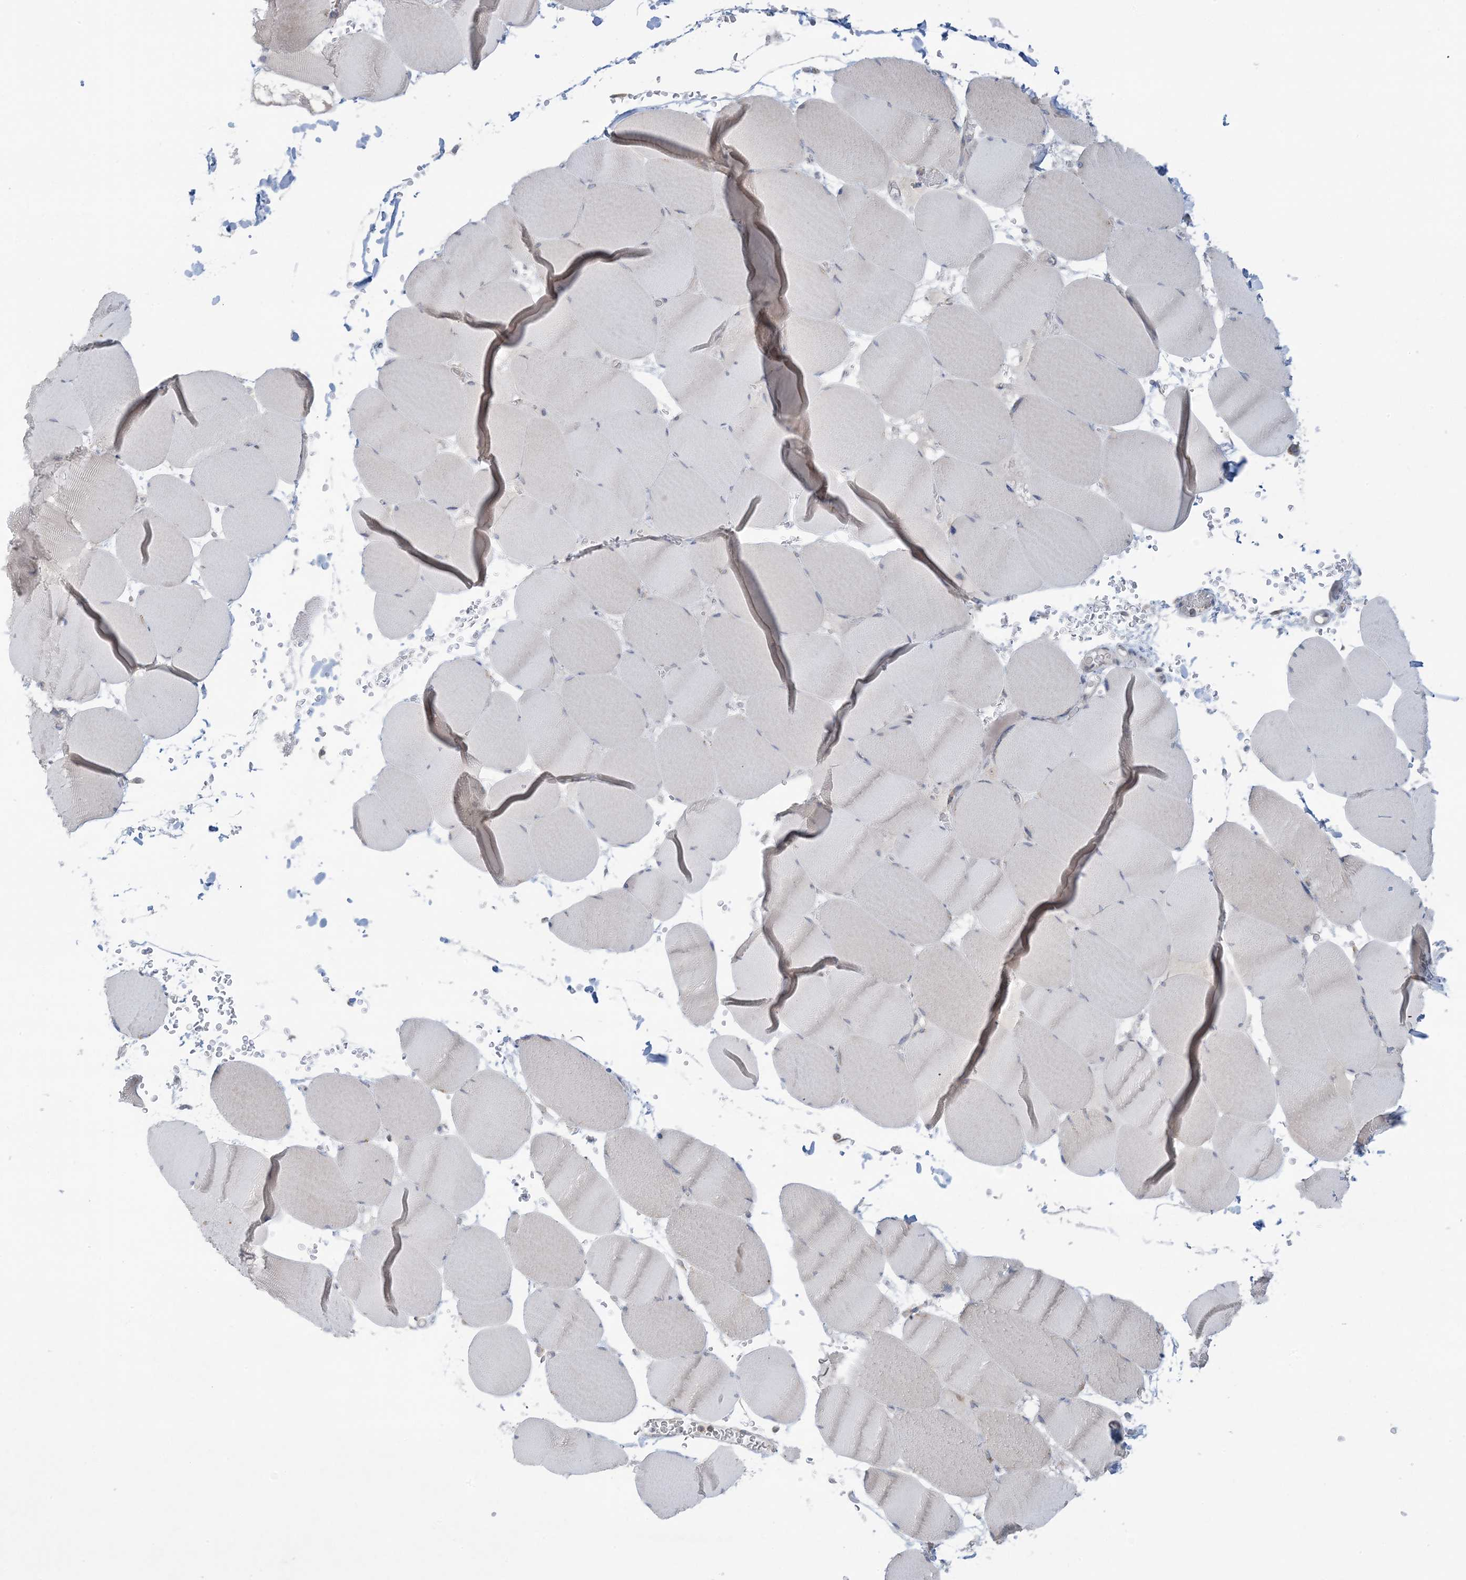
{"staining": {"intensity": "negative", "quantity": "none", "location": "none"}, "tissue": "skeletal muscle", "cell_type": "Myocytes", "image_type": "normal", "snomed": [{"axis": "morphology", "description": "Normal tissue, NOS"}, {"axis": "topography", "description": "Skeletal muscle"}, {"axis": "topography", "description": "Head-Neck"}], "caption": "This is a image of immunohistochemistry staining of normal skeletal muscle, which shows no expression in myocytes. The staining is performed using DAB (3,3'-diaminobenzidine) brown chromogen with nuclei counter-stained in using hematoxylin.", "gene": "RPP40", "patient": {"sex": "male", "age": 66}}